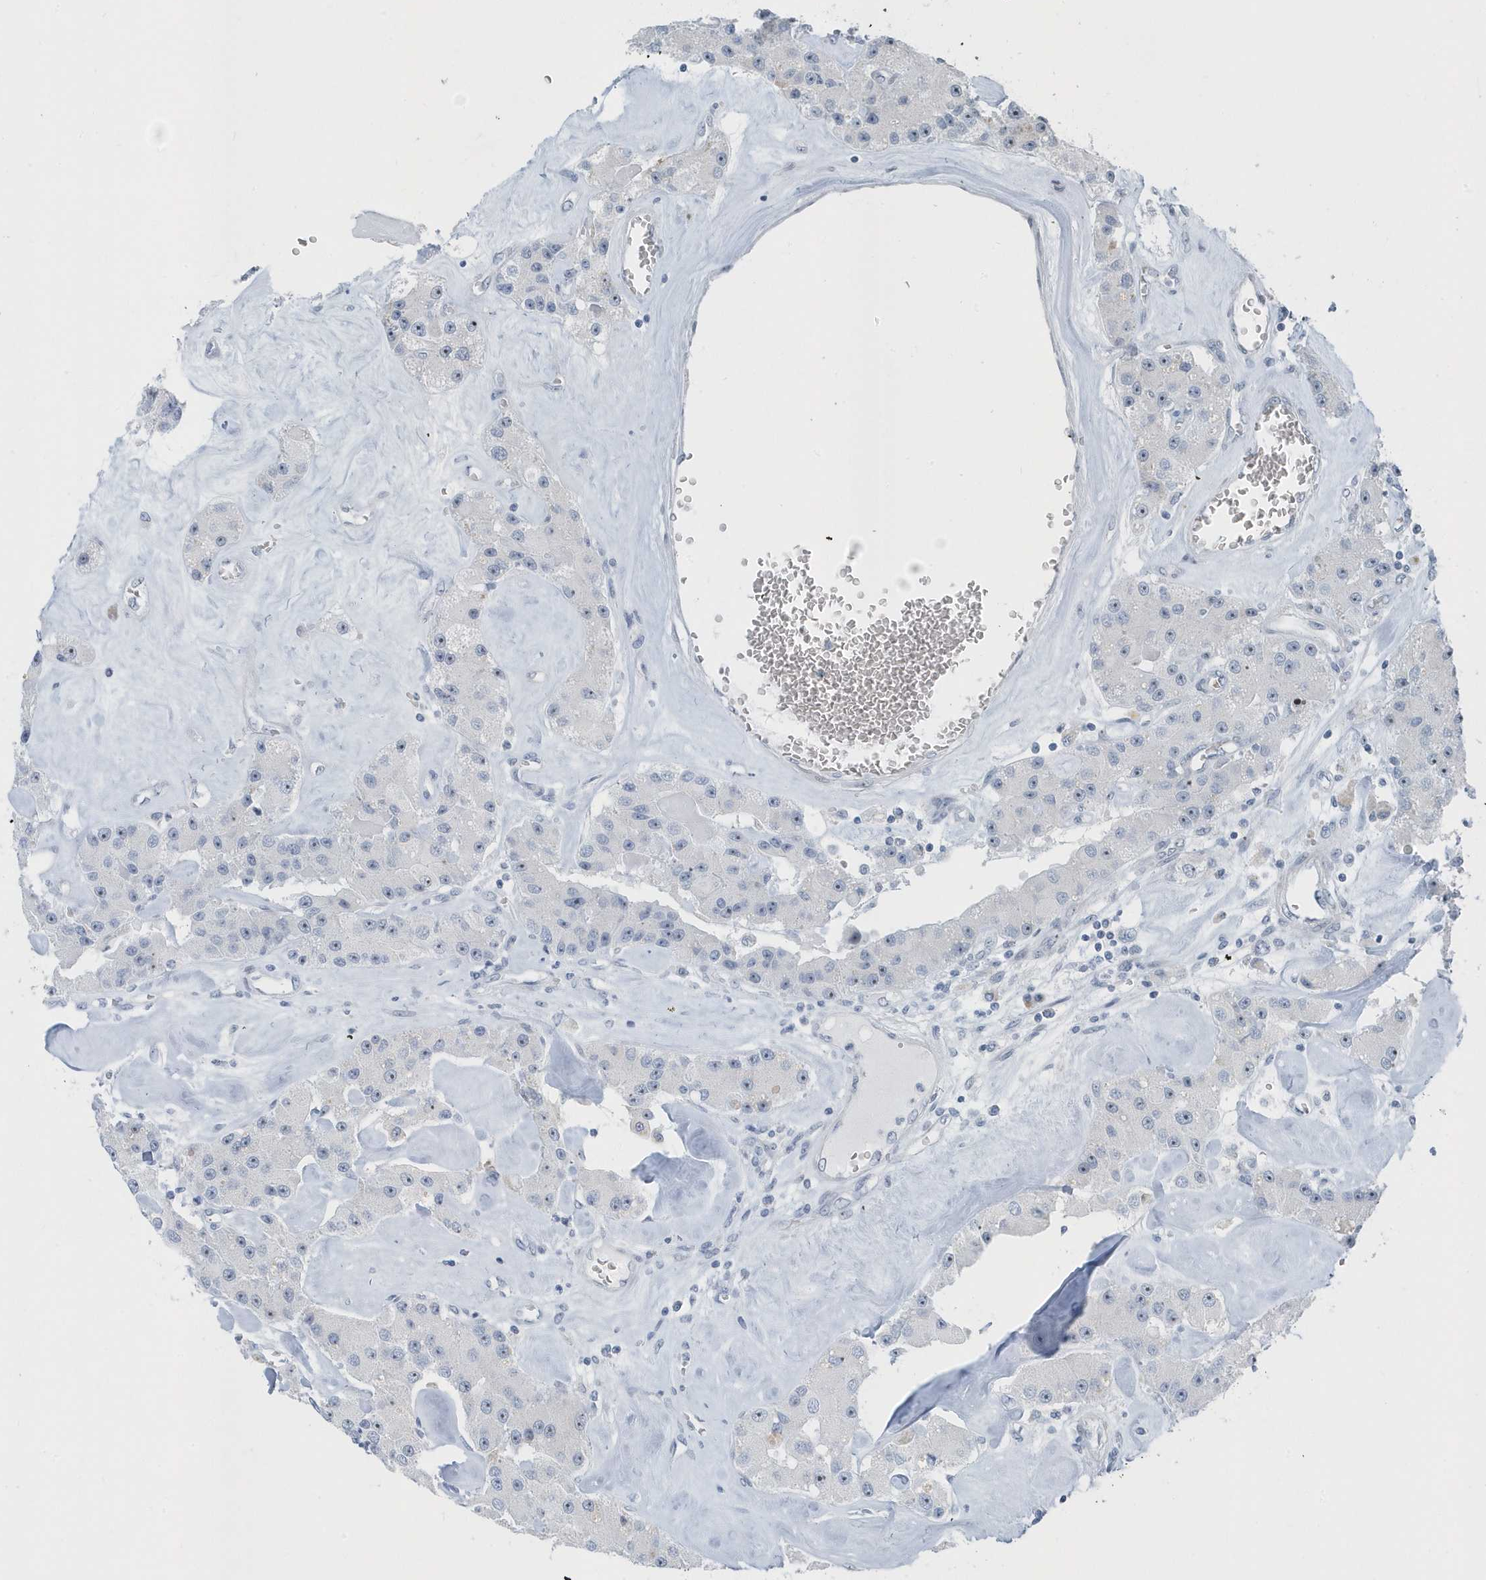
{"staining": {"intensity": "negative", "quantity": "none", "location": "none"}, "tissue": "carcinoid", "cell_type": "Tumor cells", "image_type": "cancer", "snomed": [{"axis": "morphology", "description": "Carcinoid, malignant, NOS"}, {"axis": "topography", "description": "Pancreas"}], "caption": "Human malignant carcinoid stained for a protein using immunohistochemistry (IHC) displays no positivity in tumor cells.", "gene": "RPF2", "patient": {"sex": "male", "age": 41}}